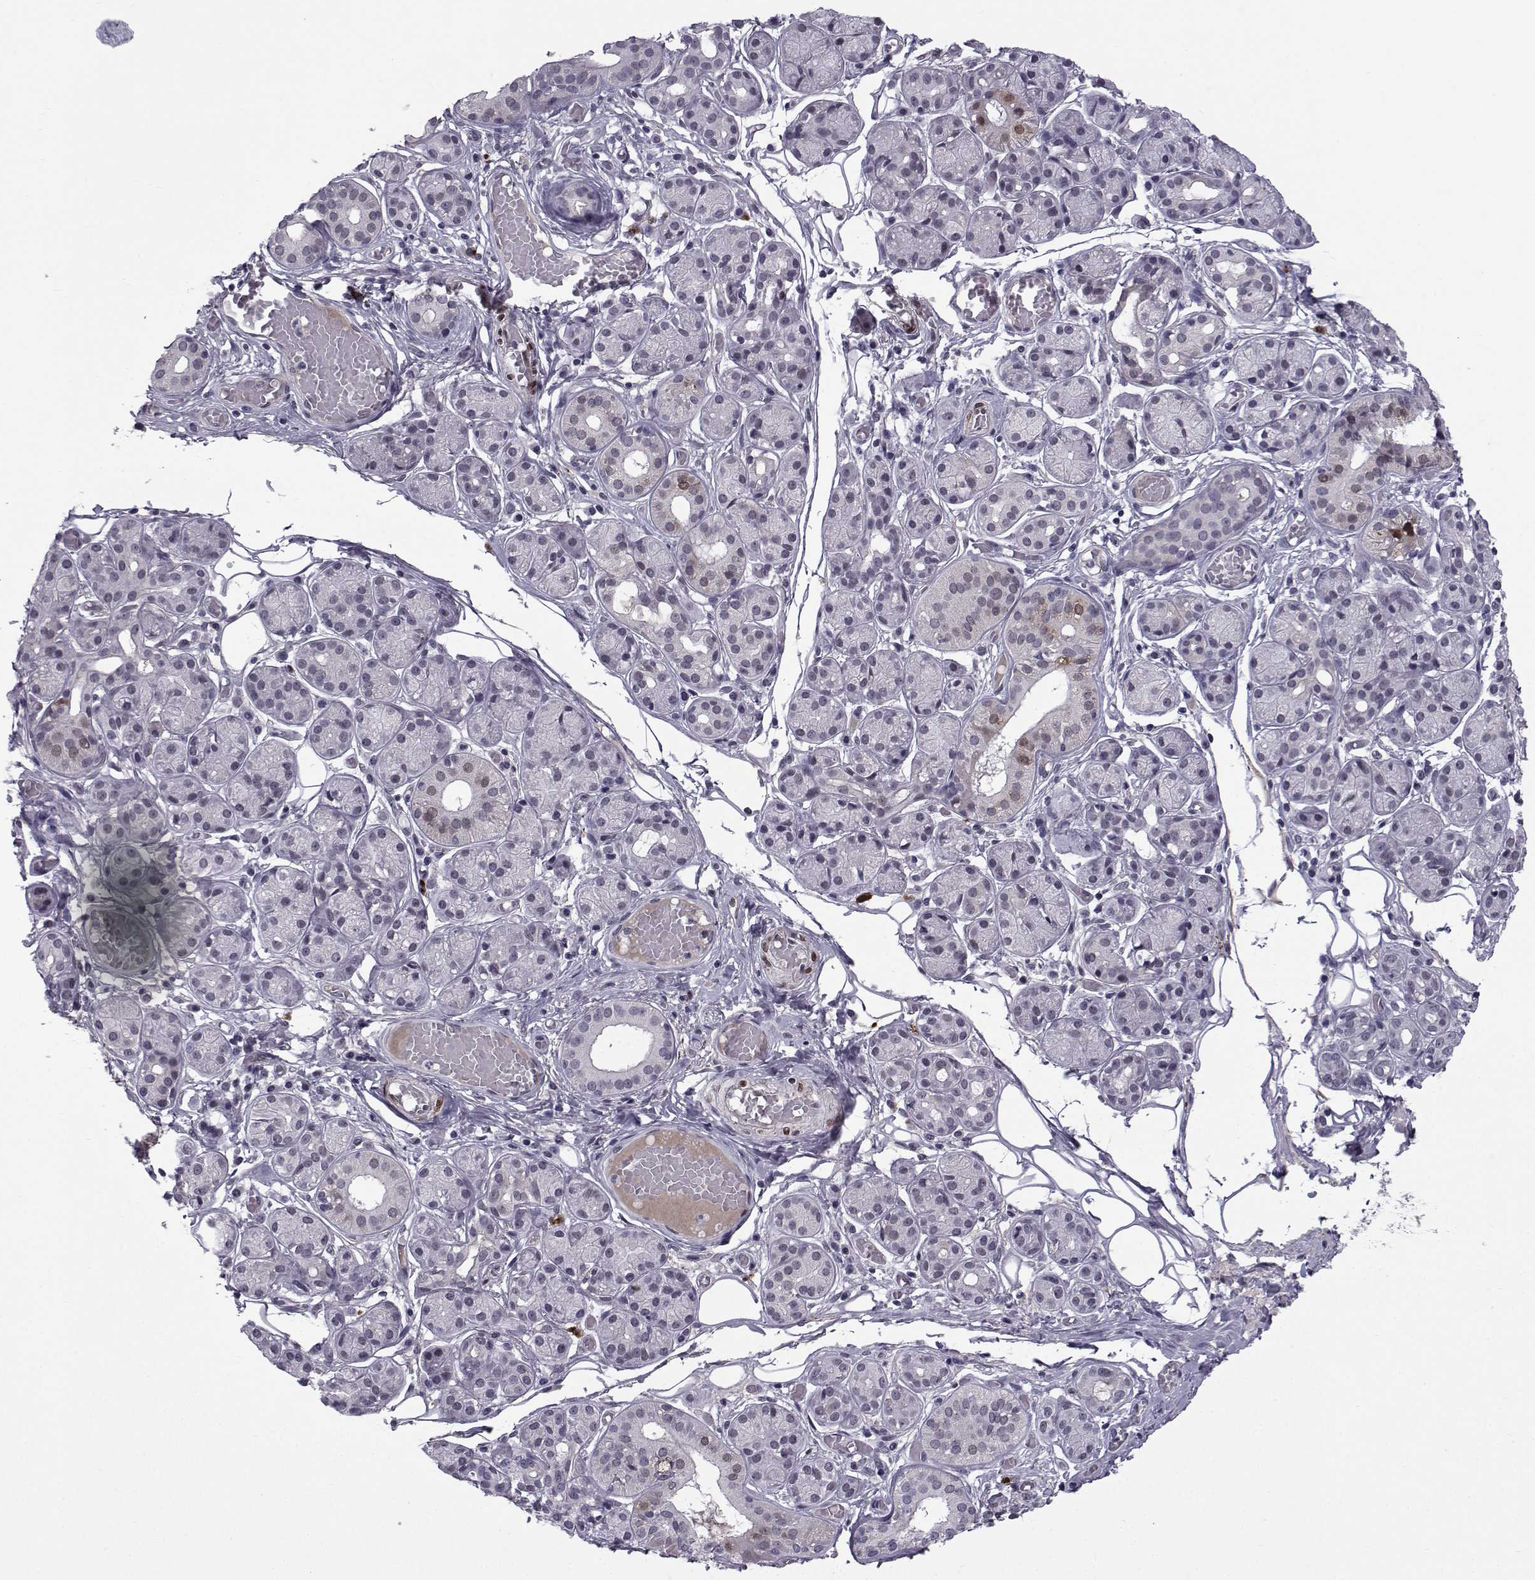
{"staining": {"intensity": "moderate", "quantity": "<25%", "location": "nuclear"}, "tissue": "salivary gland", "cell_type": "Glandular cells", "image_type": "normal", "snomed": [{"axis": "morphology", "description": "Normal tissue, NOS"}, {"axis": "topography", "description": "Salivary gland"}, {"axis": "topography", "description": "Peripheral nerve tissue"}], "caption": "A micrograph of human salivary gland stained for a protein exhibits moderate nuclear brown staining in glandular cells. (DAB IHC with brightfield microscopy, high magnification).", "gene": "RBM24", "patient": {"sex": "male", "age": 71}}